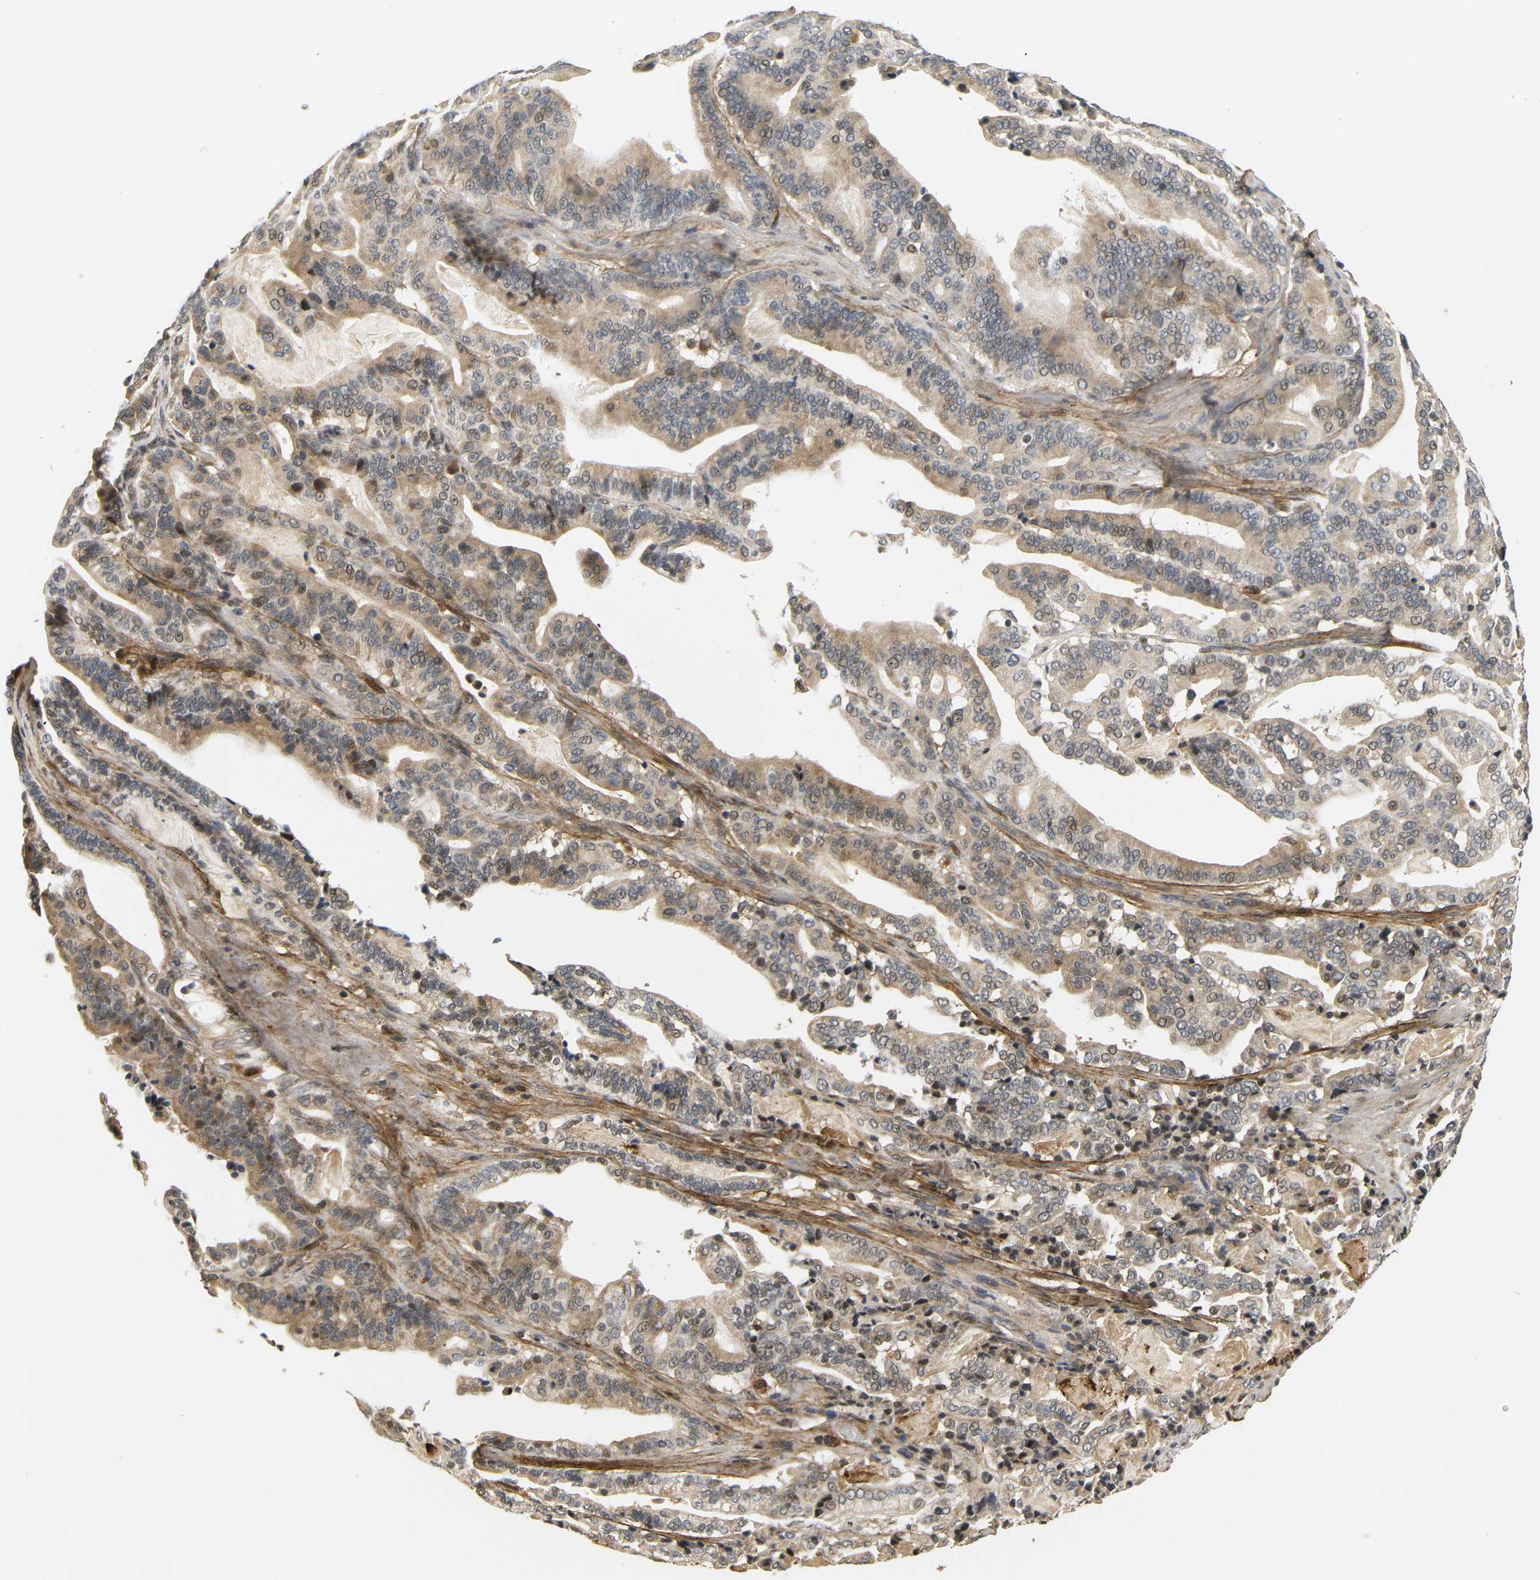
{"staining": {"intensity": "moderate", "quantity": ">75%", "location": "cytoplasmic/membranous,nuclear"}, "tissue": "pancreatic cancer", "cell_type": "Tumor cells", "image_type": "cancer", "snomed": [{"axis": "morphology", "description": "Adenocarcinoma, NOS"}, {"axis": "topography", "description": "Pancreas"}], "caption": "Immunohistochemical staining of human pancreatic adenocarcinoma displays medium levels of moderate cytoplasmic/membranous and nuclear protein expression in about >75% of tumor cells.", "gene": "GJA5", "patient": {"sex": "male", "age": 63}}